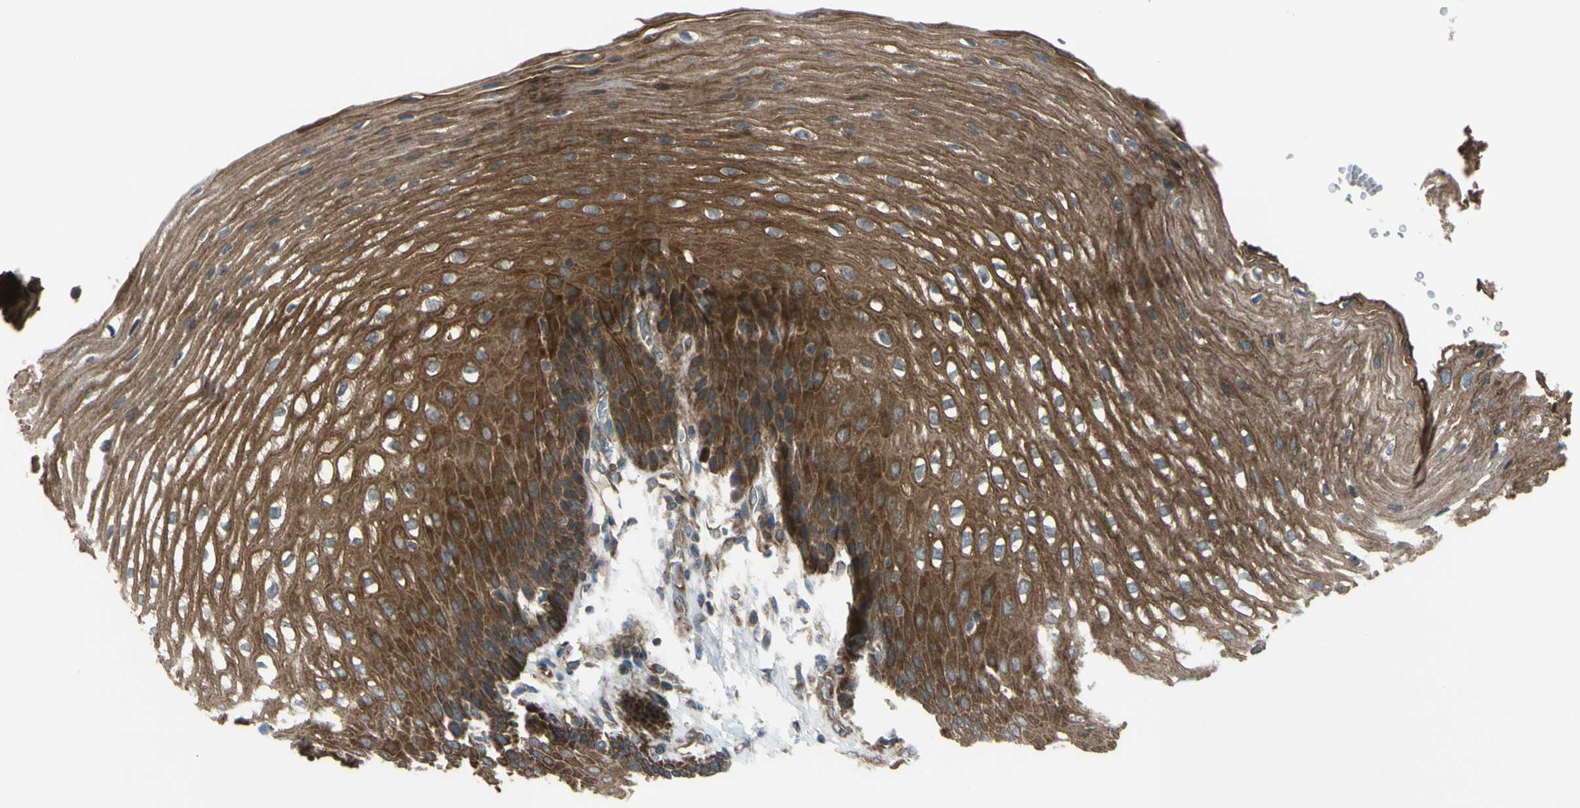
{"staining": {"intensity": "strong", "quantity": ">75%", "location": "cytoplasmic/membranous"}, "tissue": "esophagus", "cell_type": "Squamous epithelial cells", "image_type": "normal", "snomed": [{"axis": "morphology", "description": "Normal tissue, NOS"}, {"axis": "topography", "description": "Esophagus"}], "caption": "An IHC histopathology image of normal tissue is shown. Protein staining in brown shows strong cytoplasmic/membranous positivity in esophagus within squamous epithelial cells. The staining is performed using DAB (3,3'-diaminobenzidine) brown chromogen to label protein expression. The nuclei are counter-stained blue using hematoxylin.", "gene": "FLII", "patient": {"sex": "male", "age": 48}}